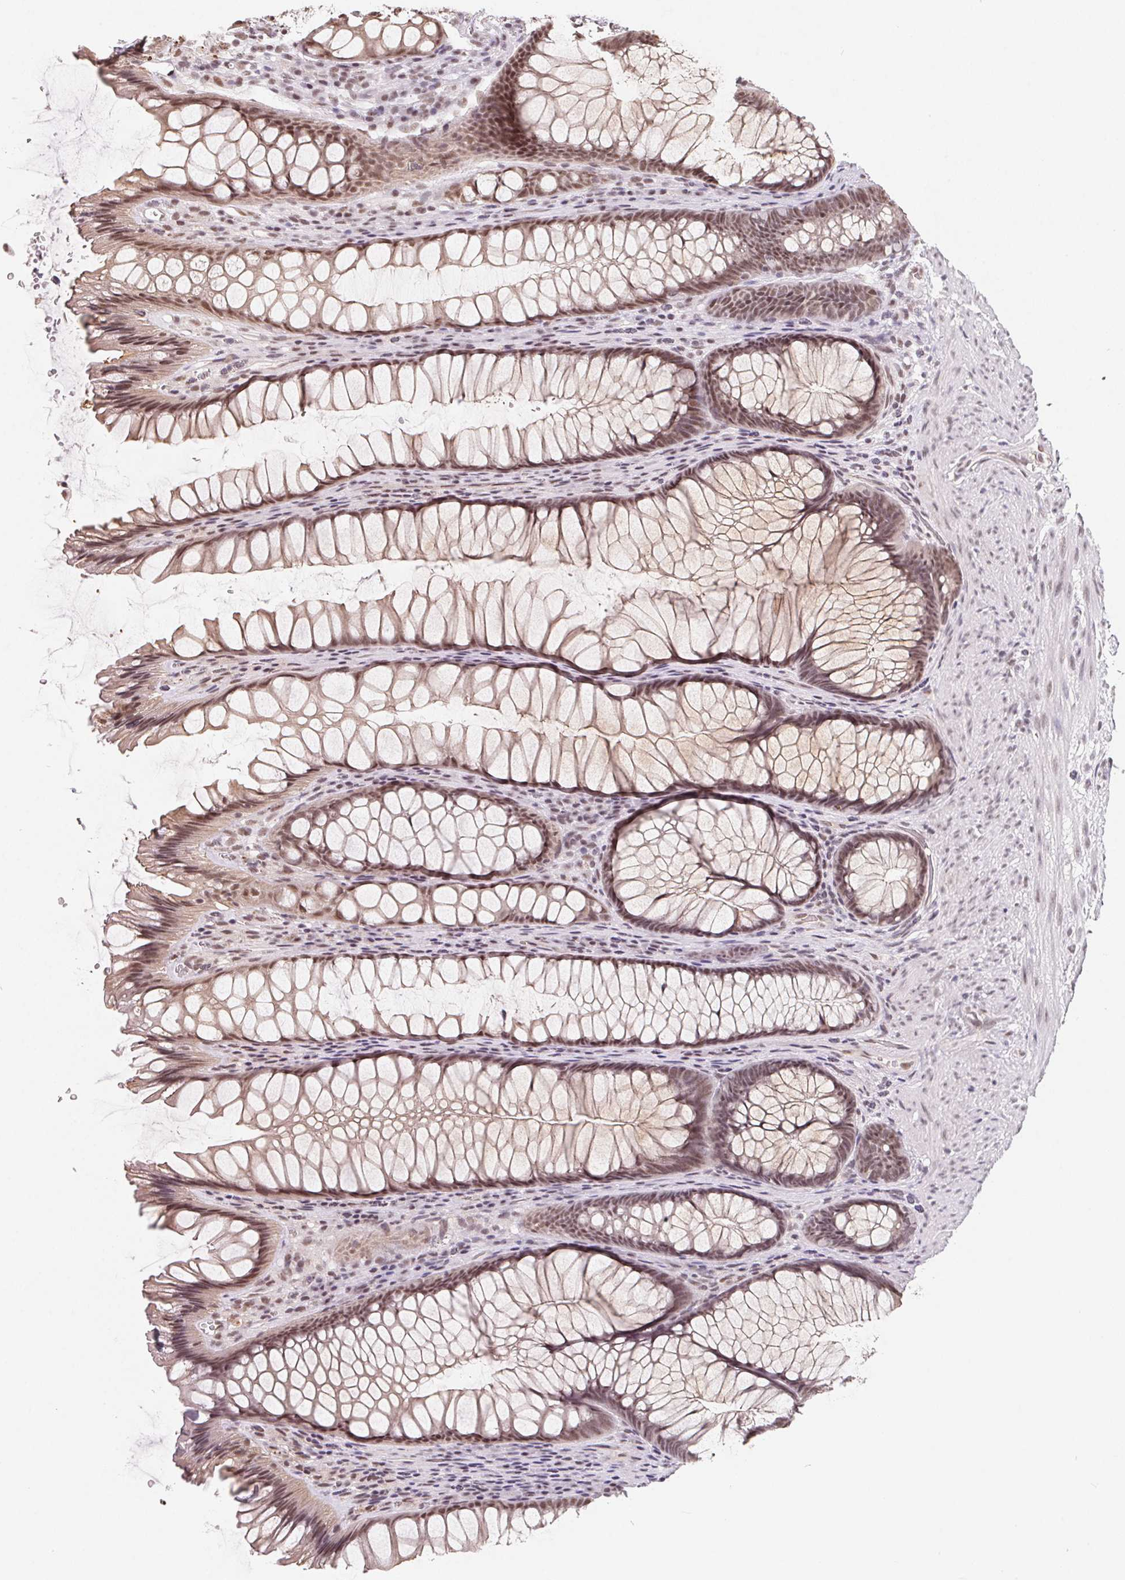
{"staining": {"intensity": "moderate", "quantity": ">75%", "location": "cytoplasmic/membranous,nuclear"}, "tissue": "rectum", "cell_type": "Glandular cells", "image_type": "normal", "snomed": [{"axis": "morphology", "description": "Normal tissue, NOS"}, {"axis": "topography", "description": "Rectum"}], "caption": "Immunohistochemistry (IHC) micrograph of benign rectum stained for a protein (brown), which exhibits medium levels of moderate cytoplasmic/membranous,nuclear positivity in about >75% of glandular cells.", "gene": "TCERG1", "patient": {"sex": "male", "age": 53}}